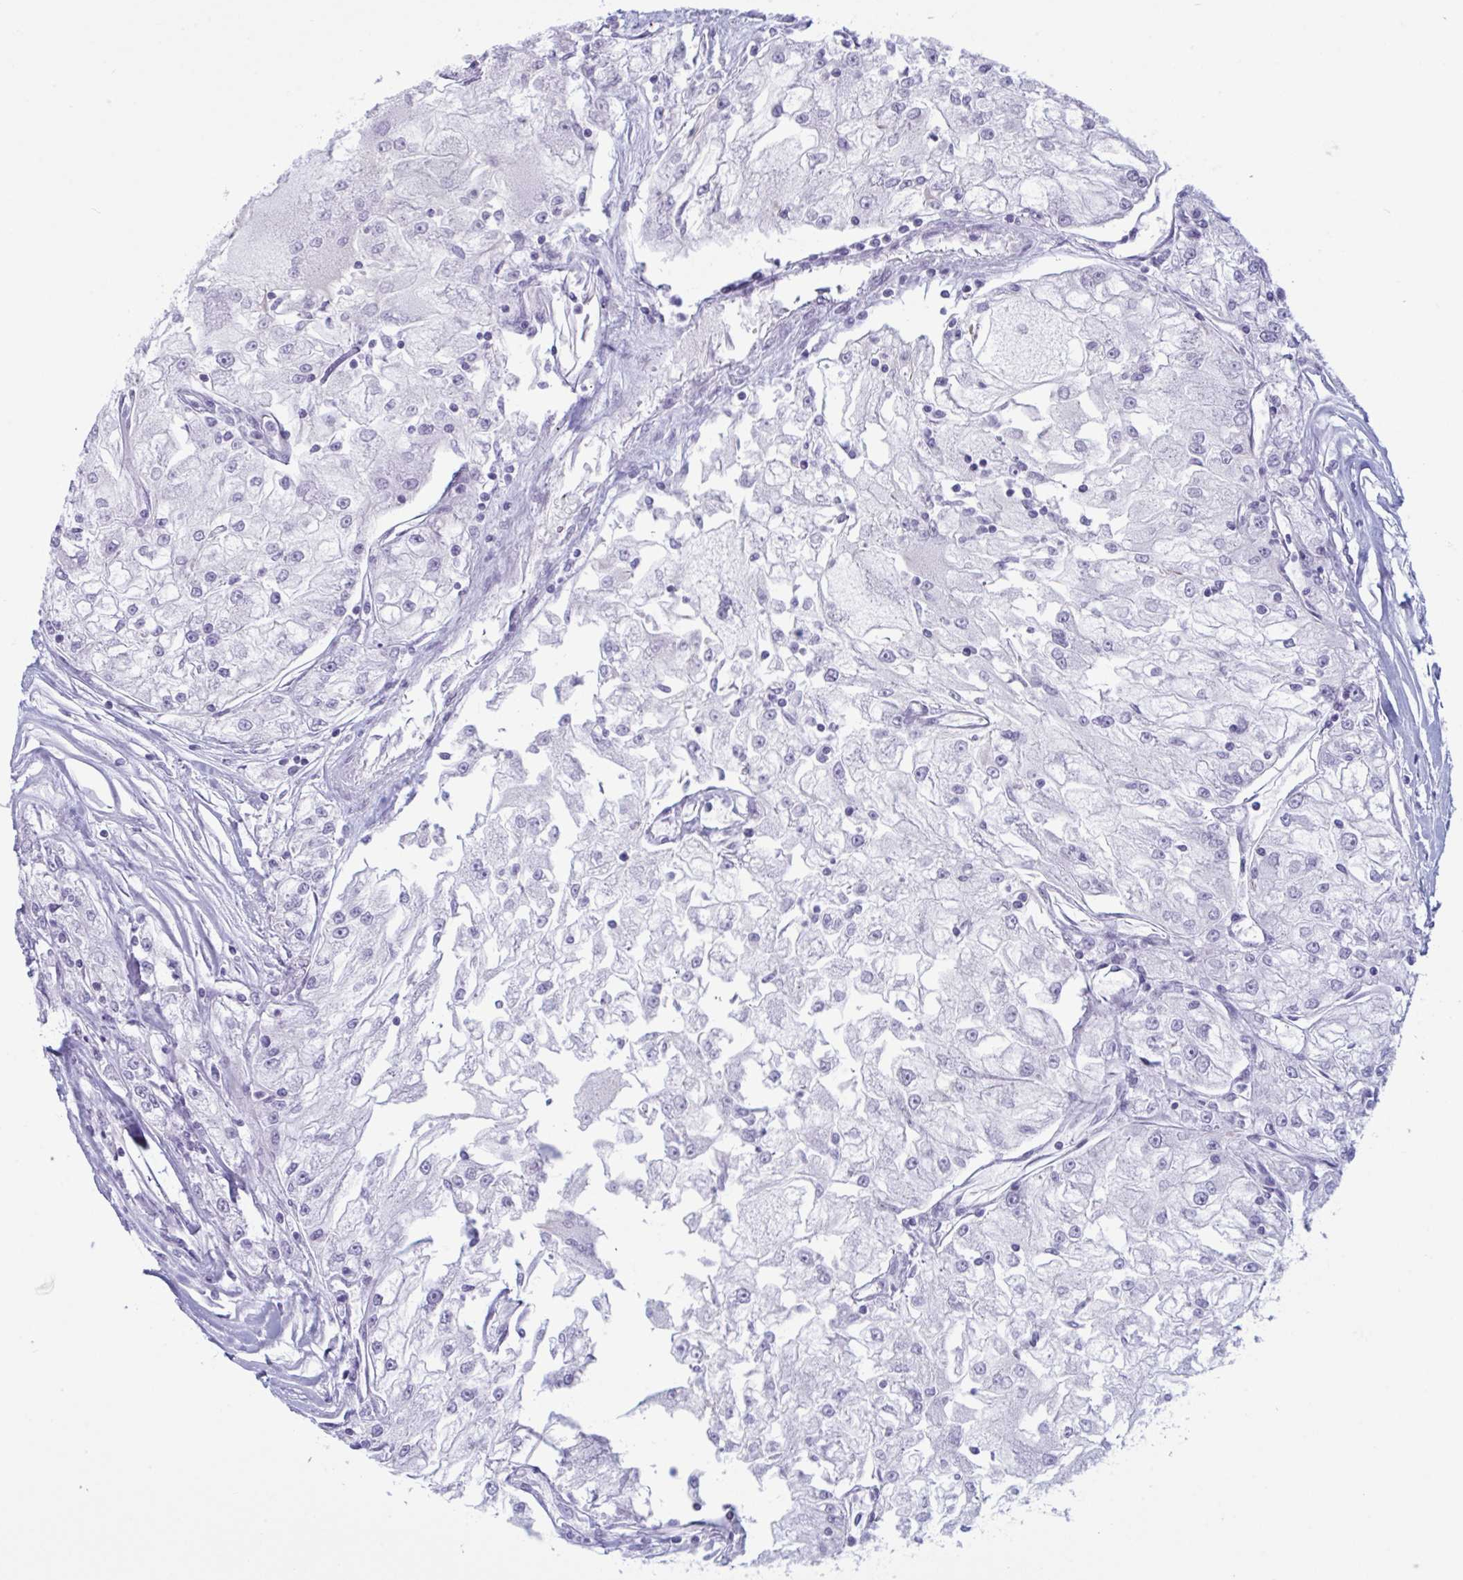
{"staining": {"intensity": "negative", "quantity": "none", "location": "none"}, "tissue": "renal cancer", "cell_type": "Tumor cells", "image_type": "cancer", "snomed": [{"axis": "morphology", "description": "Adenocarcinoma, NOS"}, {"axis": "topography", "description": "Kidney"}], "caption": "Renal adenocarcinoma stained for a protein using immunohistochemistry (IHC) shows no positivity tumor cells.", "gene": "OR1L3", "patient": {"sex": "female", "age": 72}}